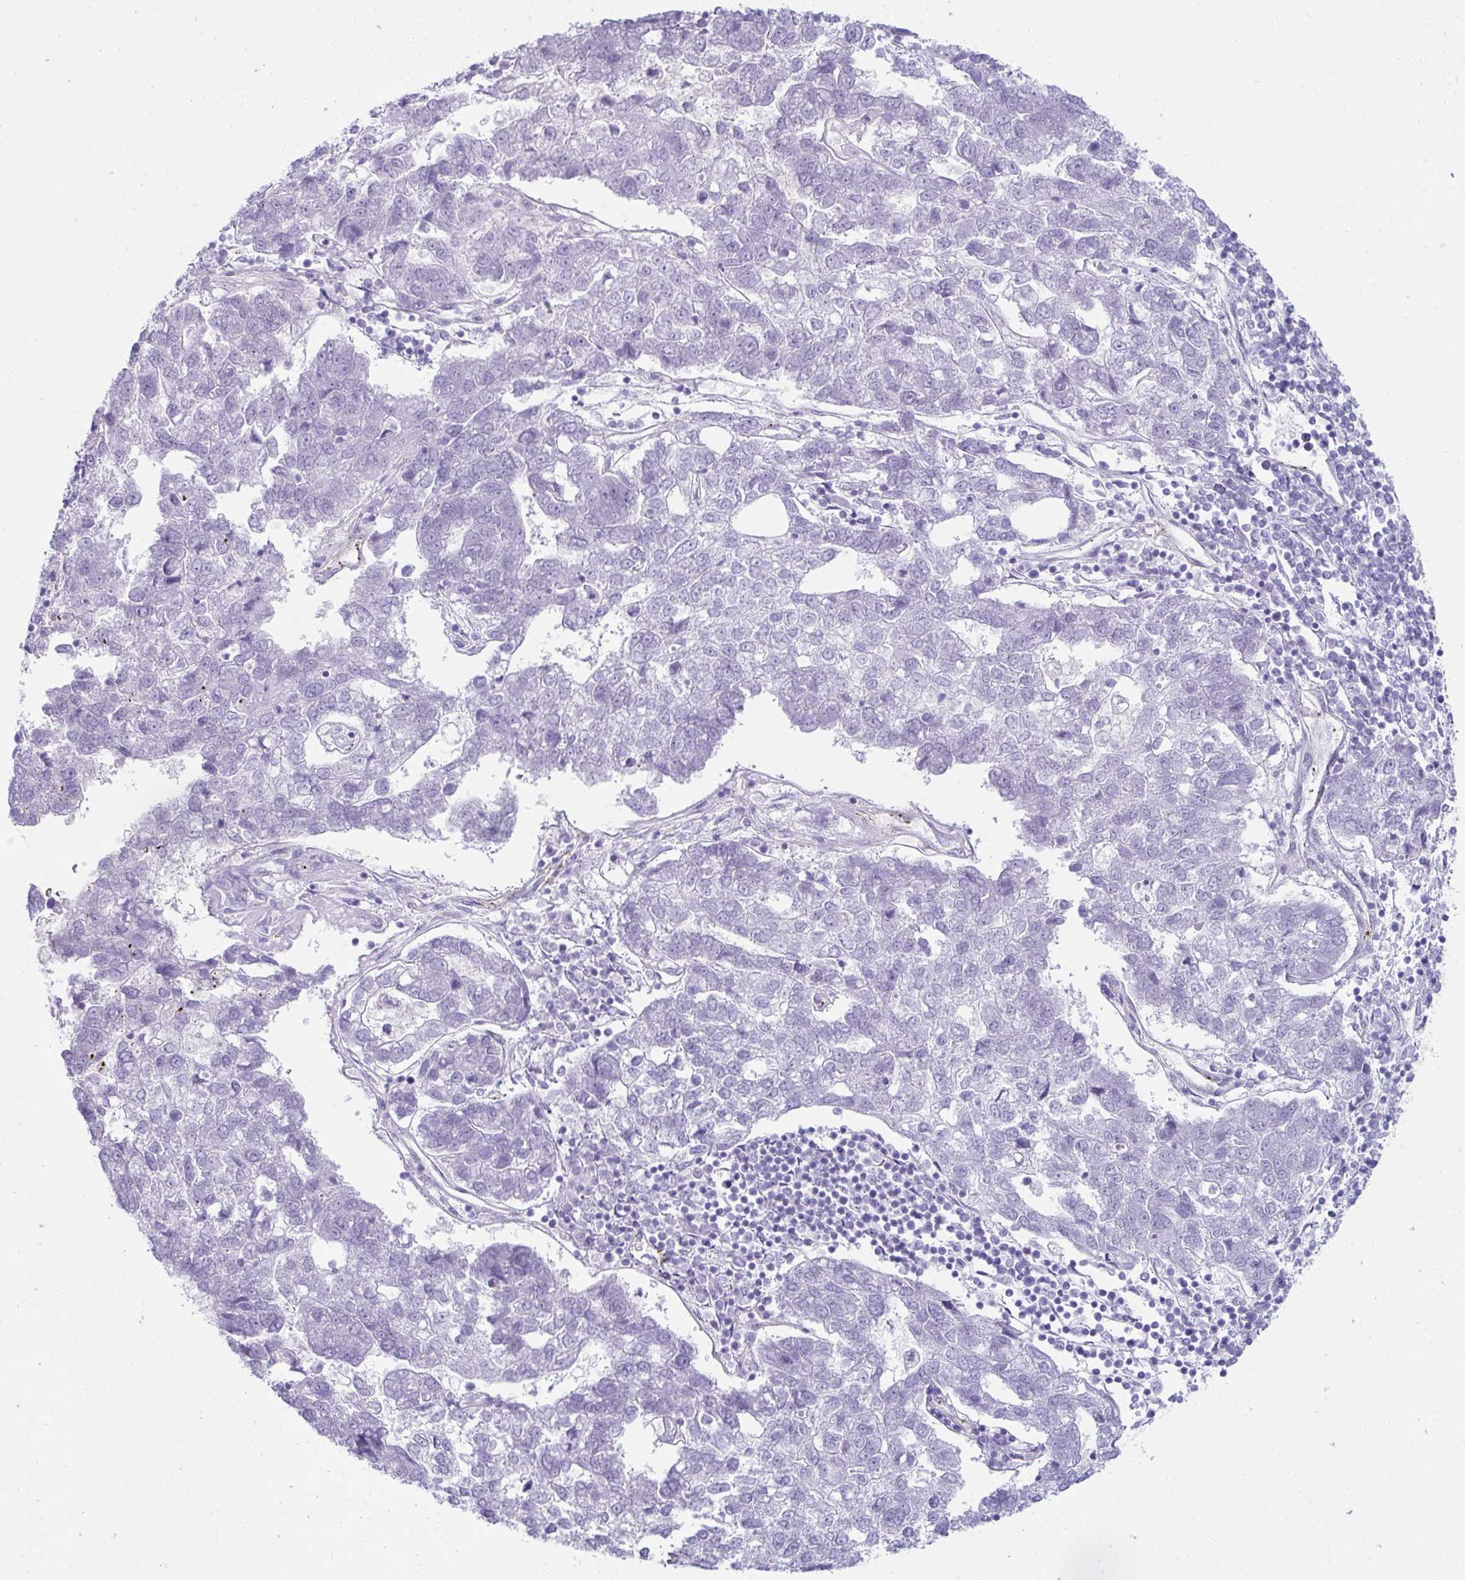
{"staining": {"intensity": "negative", "quantity": "none", "location": "none"}, "tissue": "pancreatic cancer", "cell_type": "Tumor cells", "image_type": "cancer", "snomed": [{"axis": "morphology", "description": "Adenocarcinoma, NOS"}, {"axis": "topography", "description": "Pancreas"}], "caption": "This is an immunohistochemistry image of human pancreatic adenocarcinoma. There is no expression in tumor cells.", "gene": "UBL3", "patient": {"sex": "female", "age": 61}}